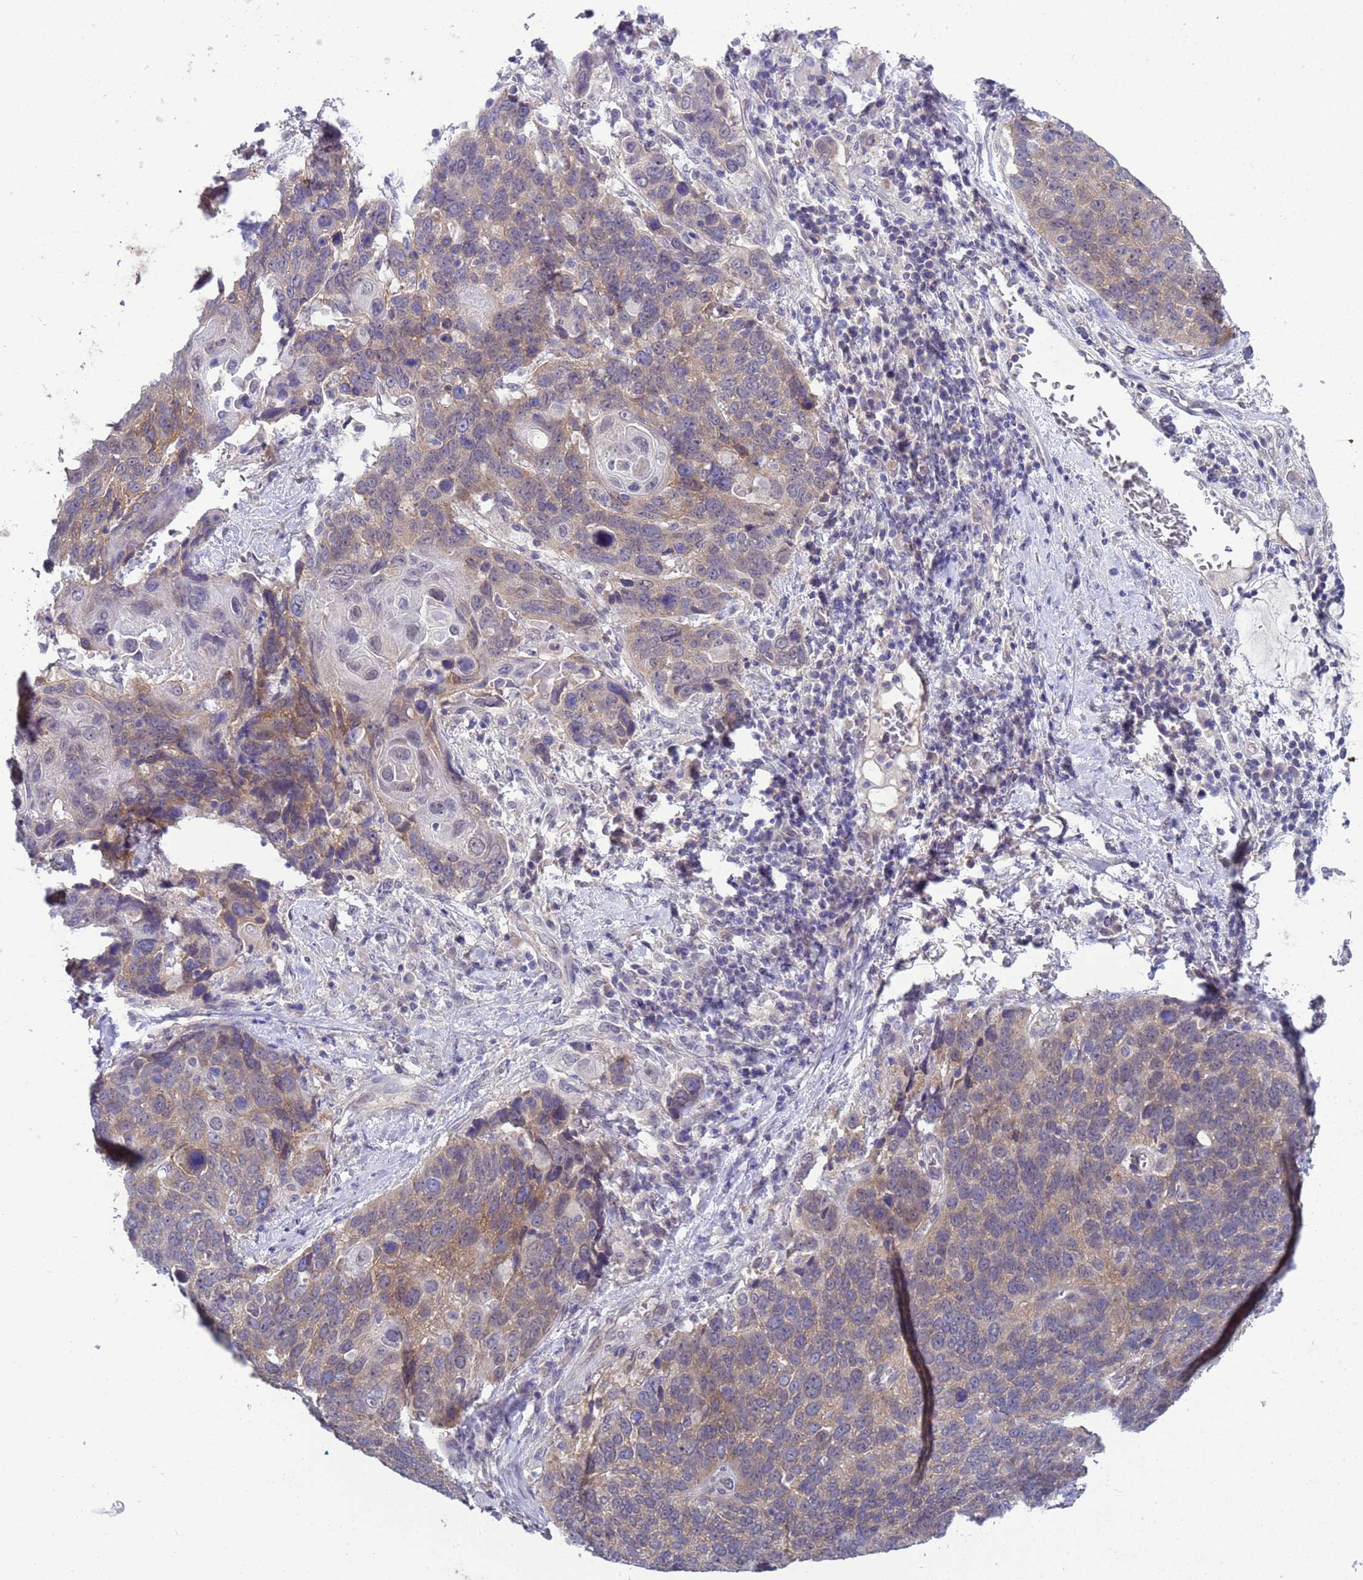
{"staining": {"intensity": "weak", "quantity": "25%-75%", "location": "cytoplasmic/membranous"}, "tissue": "lung cancer", "cell_type": "Tumor cells", "image_type": "cancer", "snomed": [{"axis": "morphology", "description": "Squamous cell carcinoma, NOS"}, {"axis": "topography", "description": "Lung"}], "caption": "The micrograph displays staining of lung squamous cell carcinoma, revealing weak cytoplasmic/membranous protein positivity (brown color) within tumor cells.", "gene": "TRMT10A", "patient": {"sex": "male", "age": 66}}